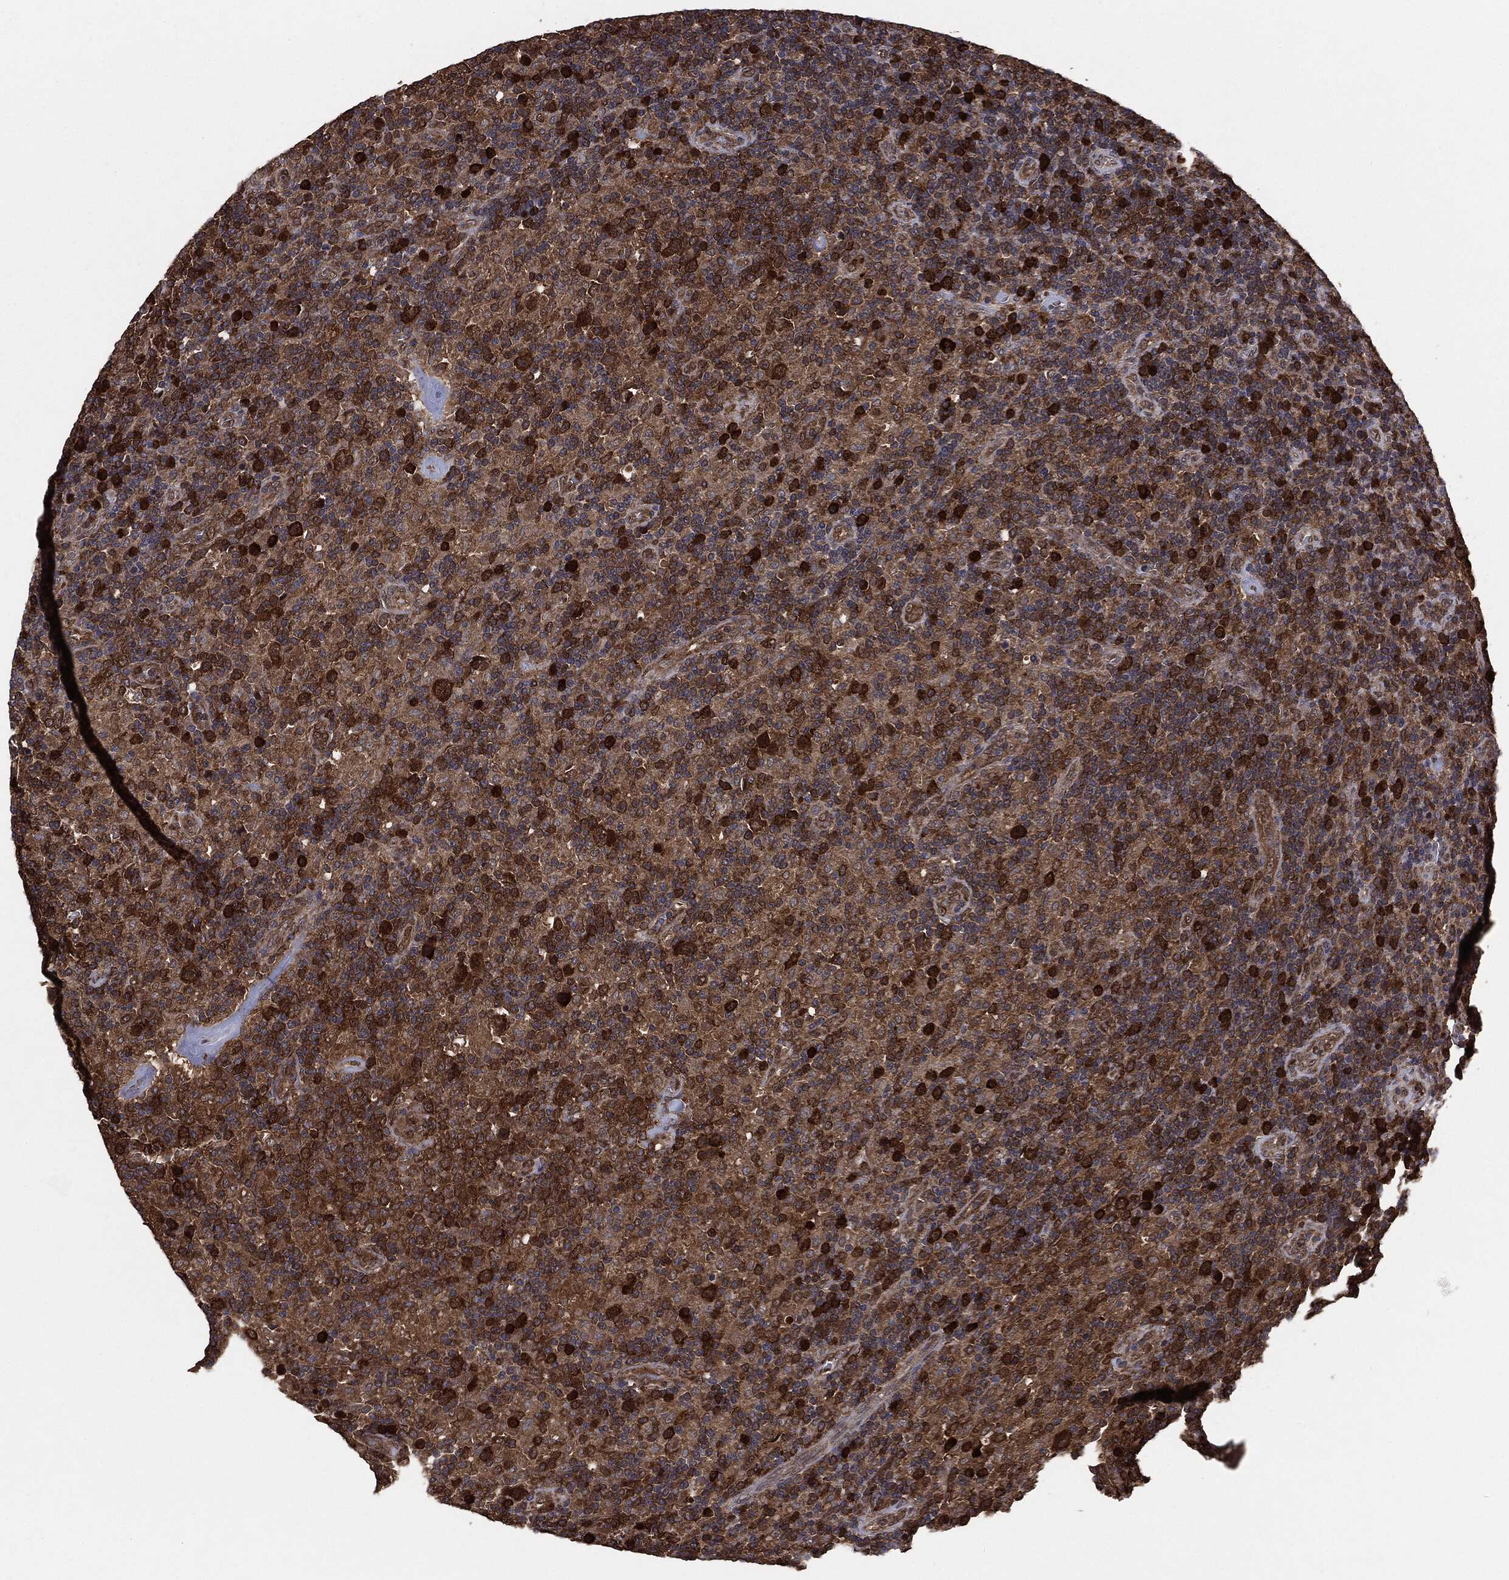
{"staining": {"intensity": "strong", "quantity": "25%-75%", "location": "cytoplasmic/membranous"}, "tissue": "lymphoma", "cell_type": "Tumor cells", "image_type": "cancer", "snomed": [{"axis": "morphology", "description": "Hodgkin's disease, NOS"}, {"axis": "topography", "description": "Lymph node"}], "caption": "Immunohistochemical staining of Hodgkin's disease demonstrates high levels of strong cytoplasmic/membranous positivity in about 25%-75% of tumor cells.", "gene": "NME1", "patient": {"sex": "male", "age": 70}}